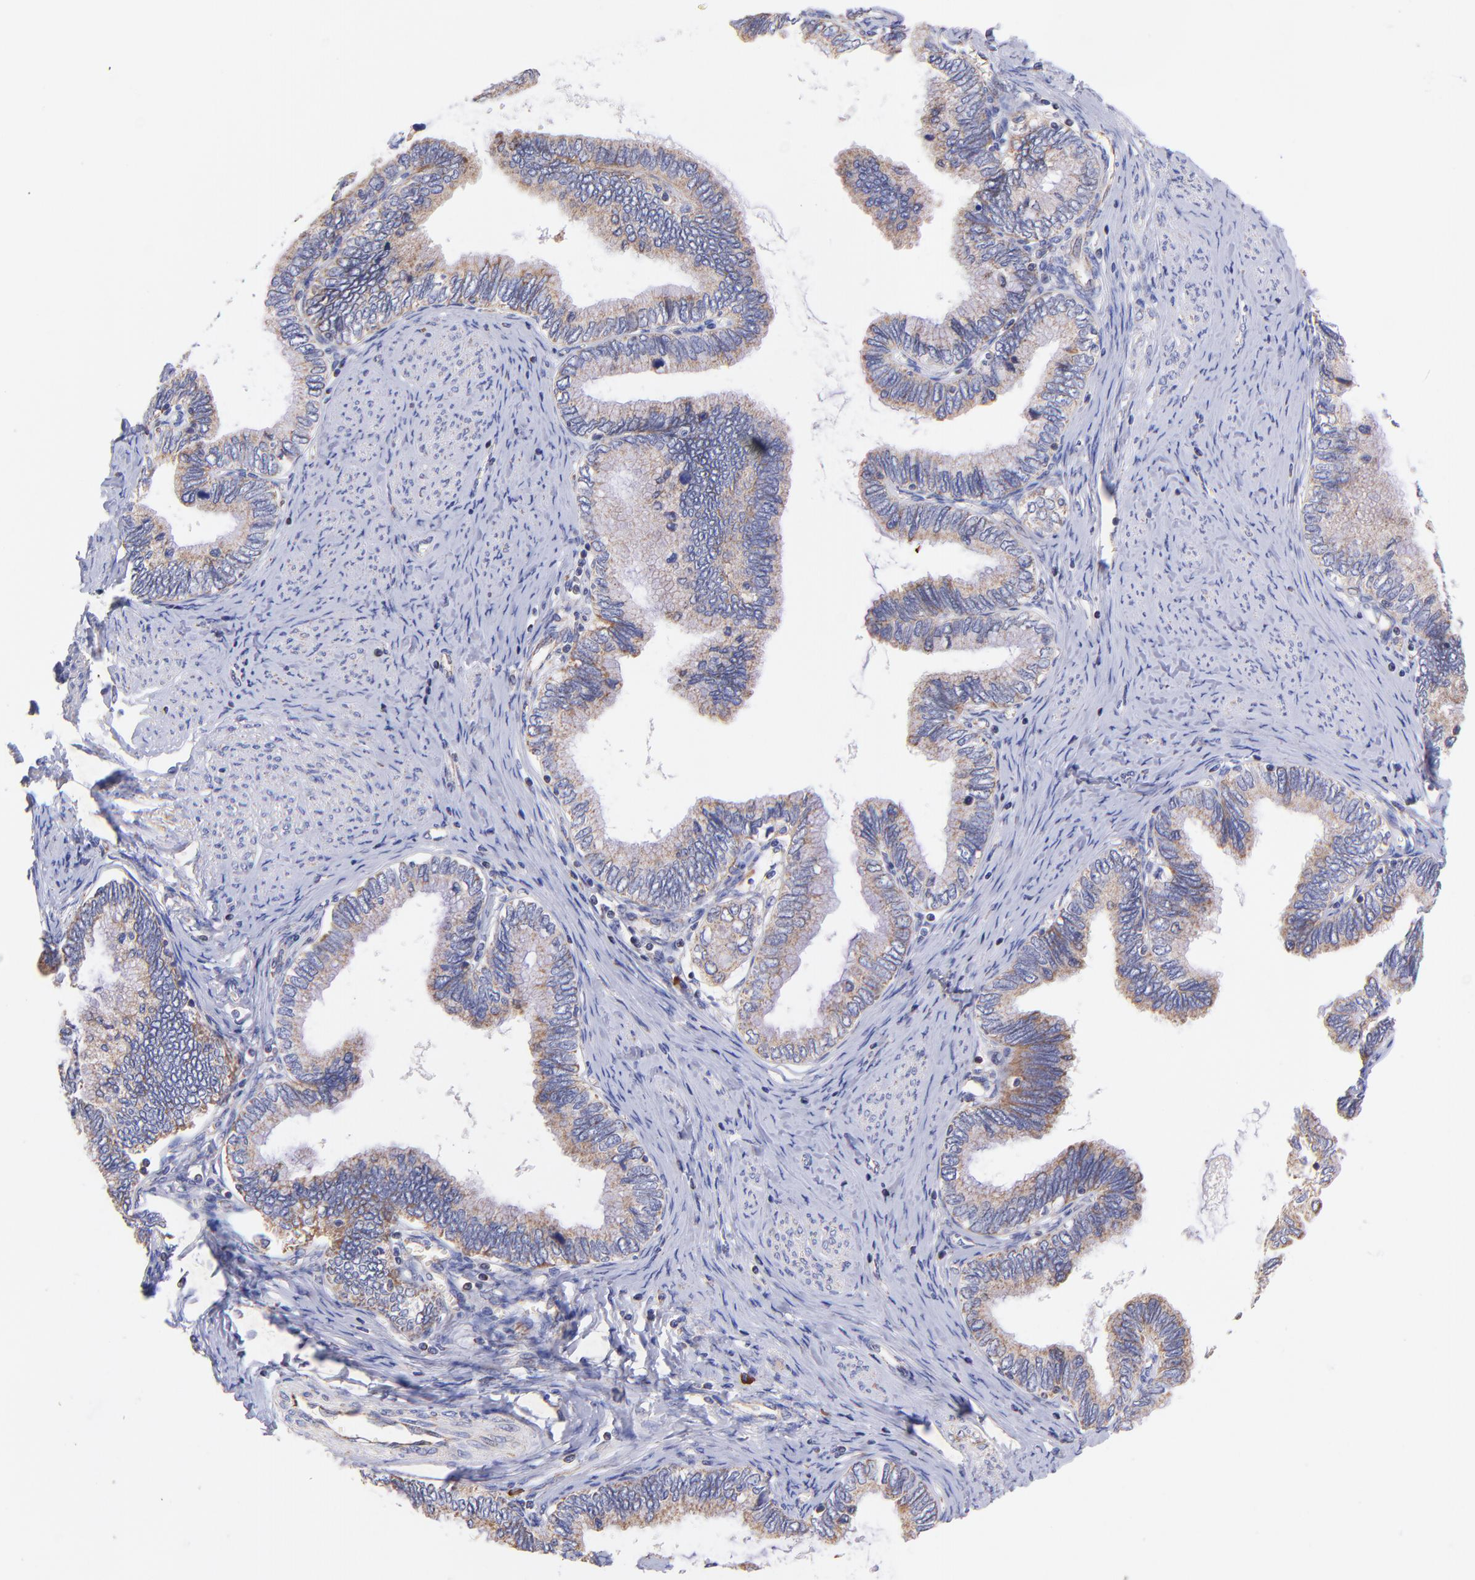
{"staining": {"intensity": "weak", "quantity": ">75%", "location": "cytoplasmic/membranous"}, "tissue": "cervical cancer", "cell_type": "Tumor cells", "image_type": "cancer", "snomed": [{"axis": "morphology", "description": "Adenocarcinoma, NOS"}, {"axis": "topography", "description": "Cervix"}], "caption": "Weak cytoplasmic/membranous protein expression is present in approximately >75% of tumor cells in cervical cancer.", "gene": "PREX1", "patient": {"sex": "female", "age": 49}}